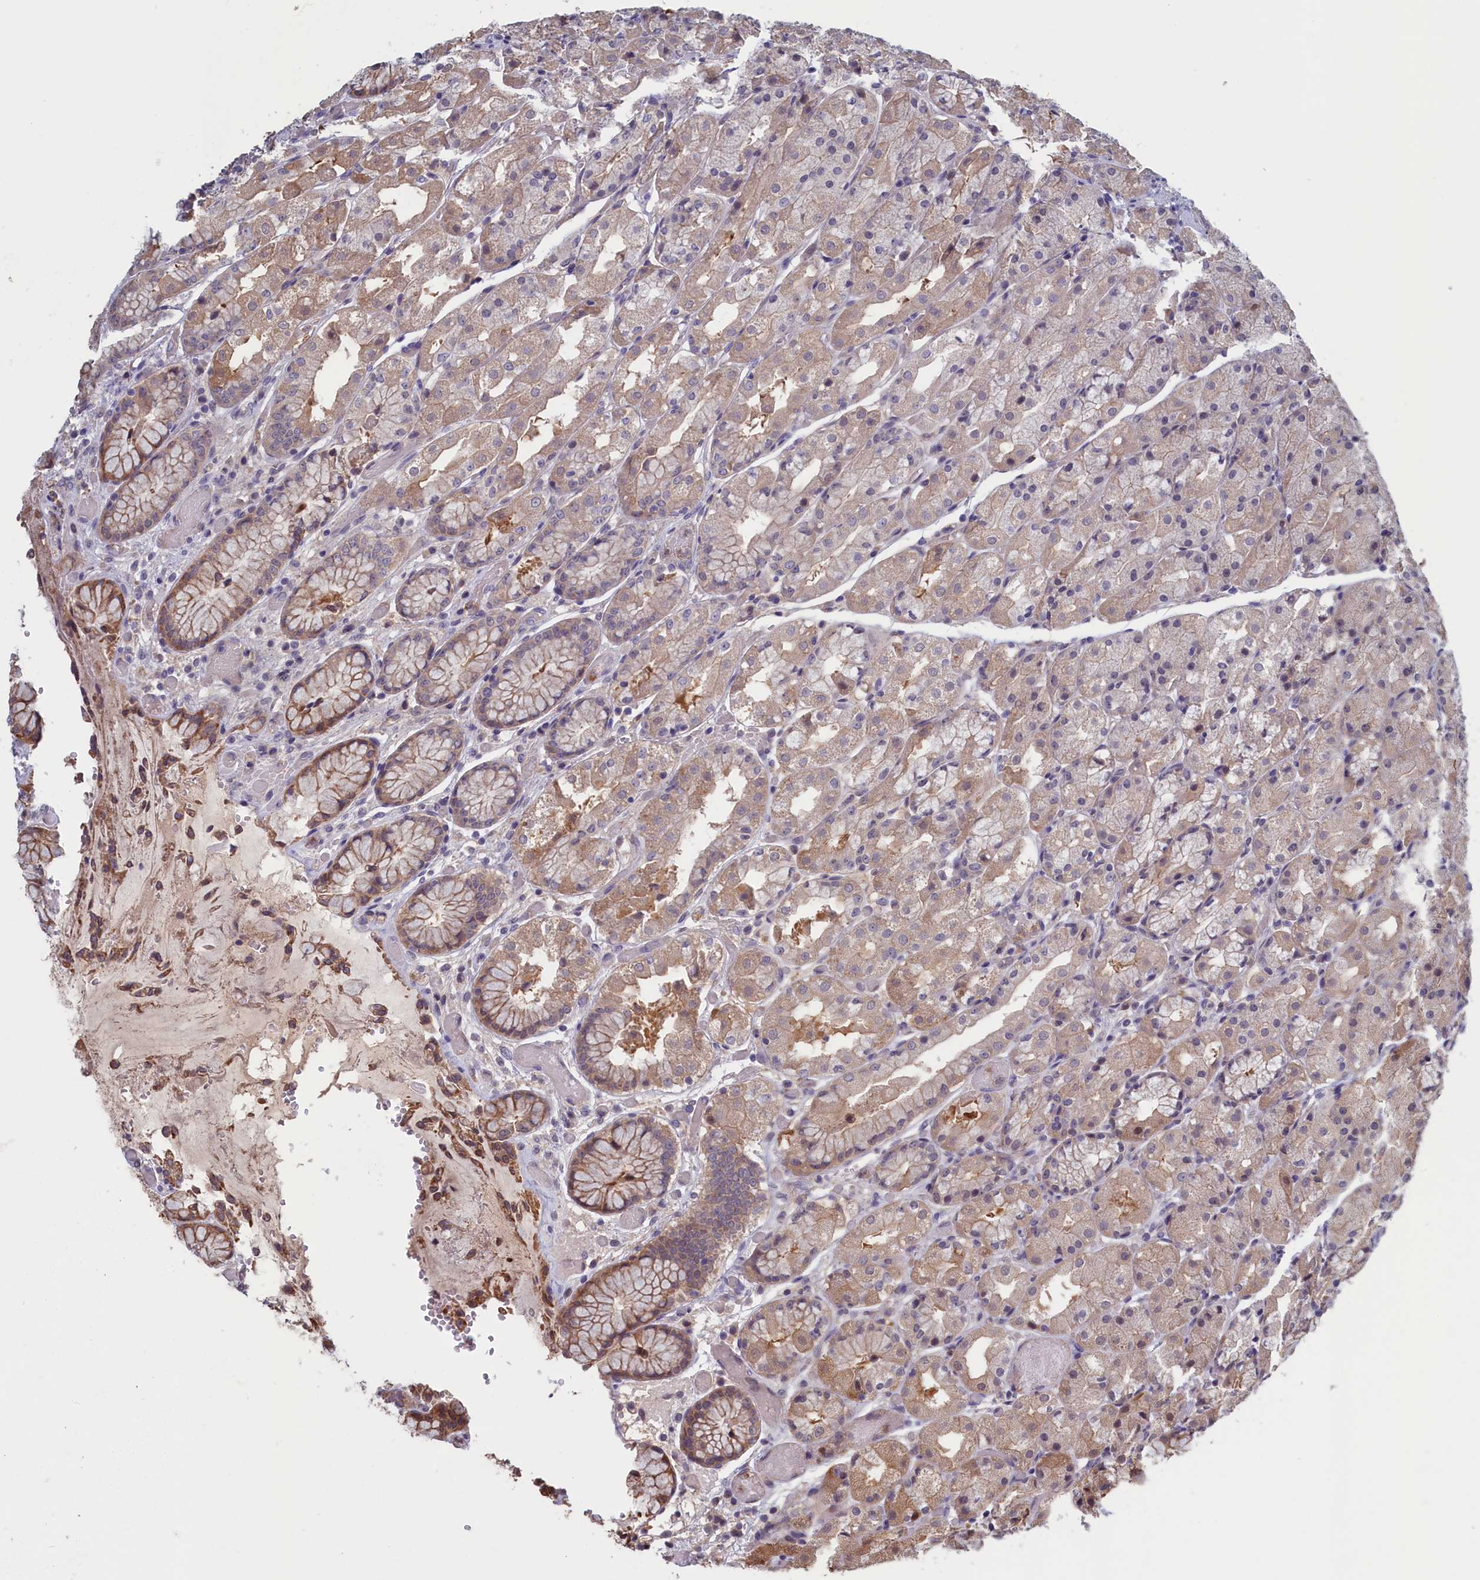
{"staining": {"intensity": "moderate", "quantity": "25%-75%", "location": "cytoplasmic/membranous"}, "tissue": "stomach", "cell_type": "Glandular cells", "image_type": "normal", "snomed": [{"axis": "morphology", "description": "Normal tissue, NOS"}, {"axis": "topography", "description": "Stomach, upper"}], "caption": "Immunohistochemistry (IHC) of benign human stomach demonstrates medium levels of moderate cytoplasmic/membranous staining in about 25%-75% of glandular cells. Using DAB (brown) and hematoxylin (blue) stains, captured at high magnification using brightfield microscopy.", "gene": "PLP2", "patient": {"sex": "male", "age": 72}}